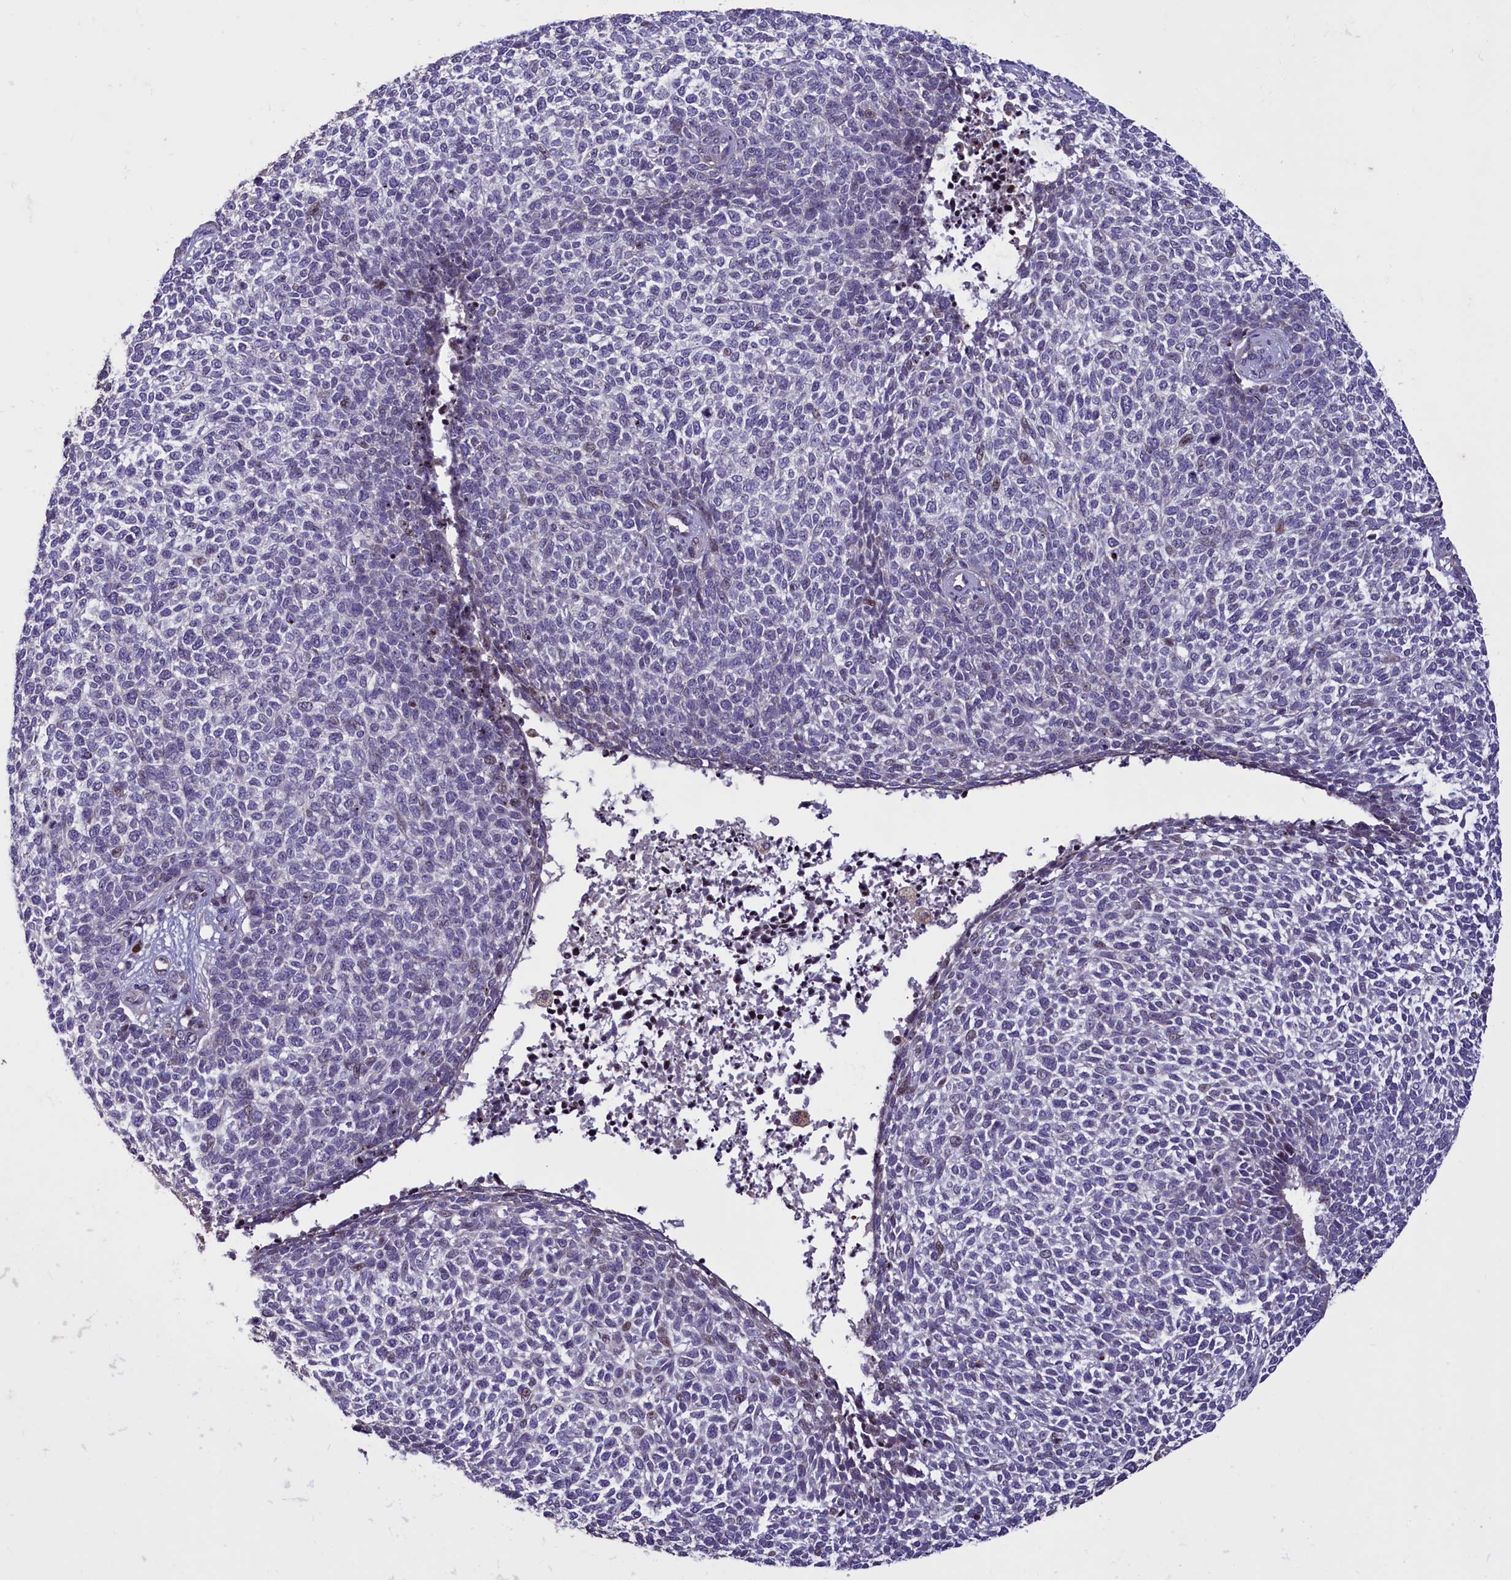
{"staining": {"intensity": "negative", "quantity": "none", "location": "none"}, "tissue": "skin cancer", "cell_type": "Tumor cells", "image_type": "cancer", "snomed": [{"axis": "morphology", "description": "Basal cell carcinoma"}, {"axis": "topography", "description": "Skin"}], "caption": "Tumor cells are negative for brown protein staining in basal cell carcinoma (skin).", "gene": "MAN2C1", "patient": {"sex": "female", "age": 84}}